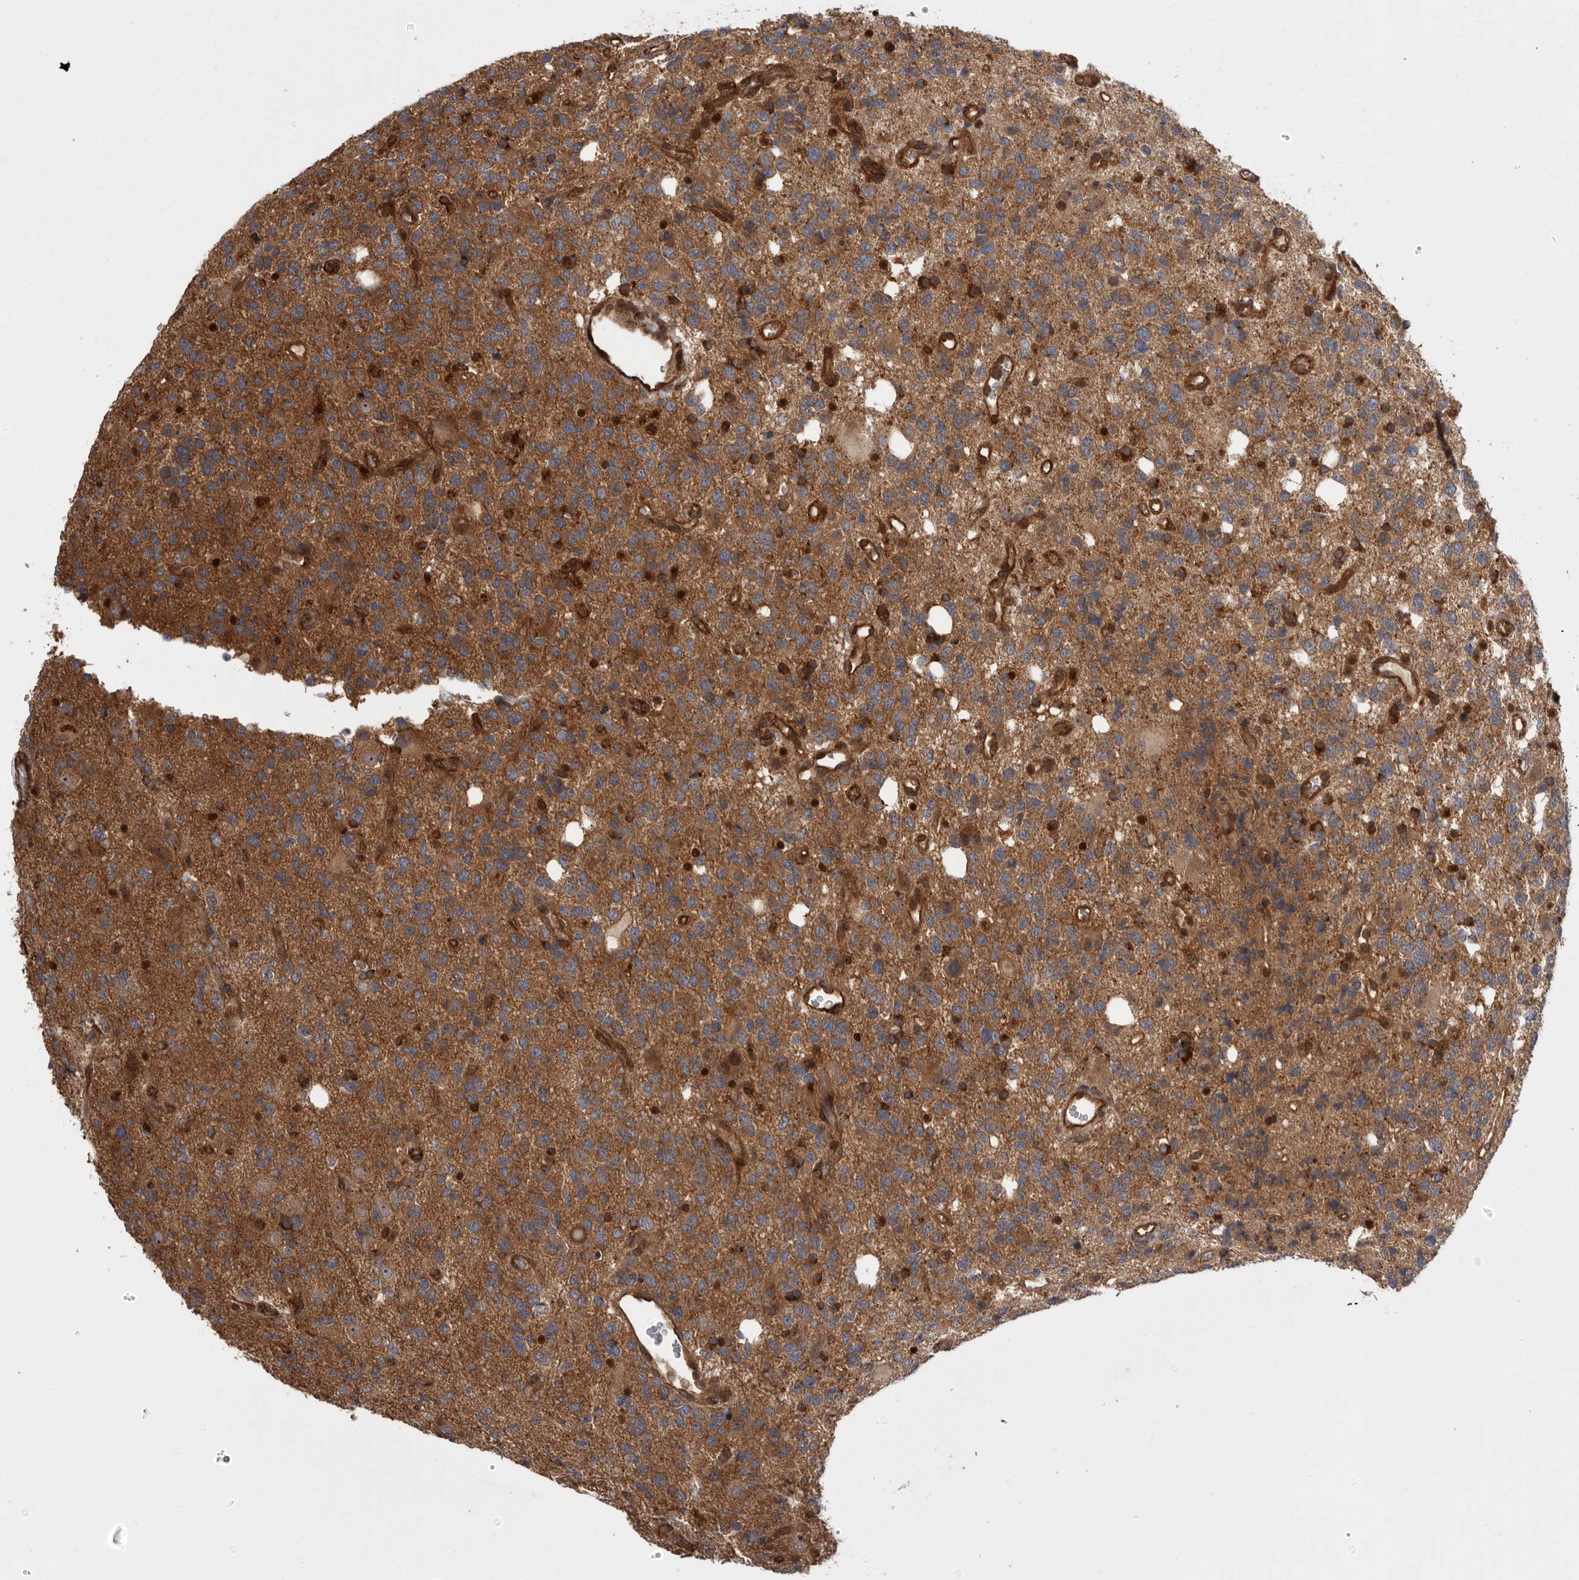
{"staining": {"intensity": "moderate", "quantity": ">75%", "location": "cytoplasmic/membranous"}, "tissue": "glioma", "cell_type": "Tumor cells", "image_type": "cancer", "snomed": [{"axis": "morphology", "description": "Glioma, malignant, High grade"}, {"axis": "topography", "description": "Brain"}], "caption": "IHC of glioma demonstrates medium levels of moderate cytoplasmic/membranous expression in approximately >75% of tumor cells.", "gene": "DHDDS", "patient": {"sex": "female", "age": 62}}